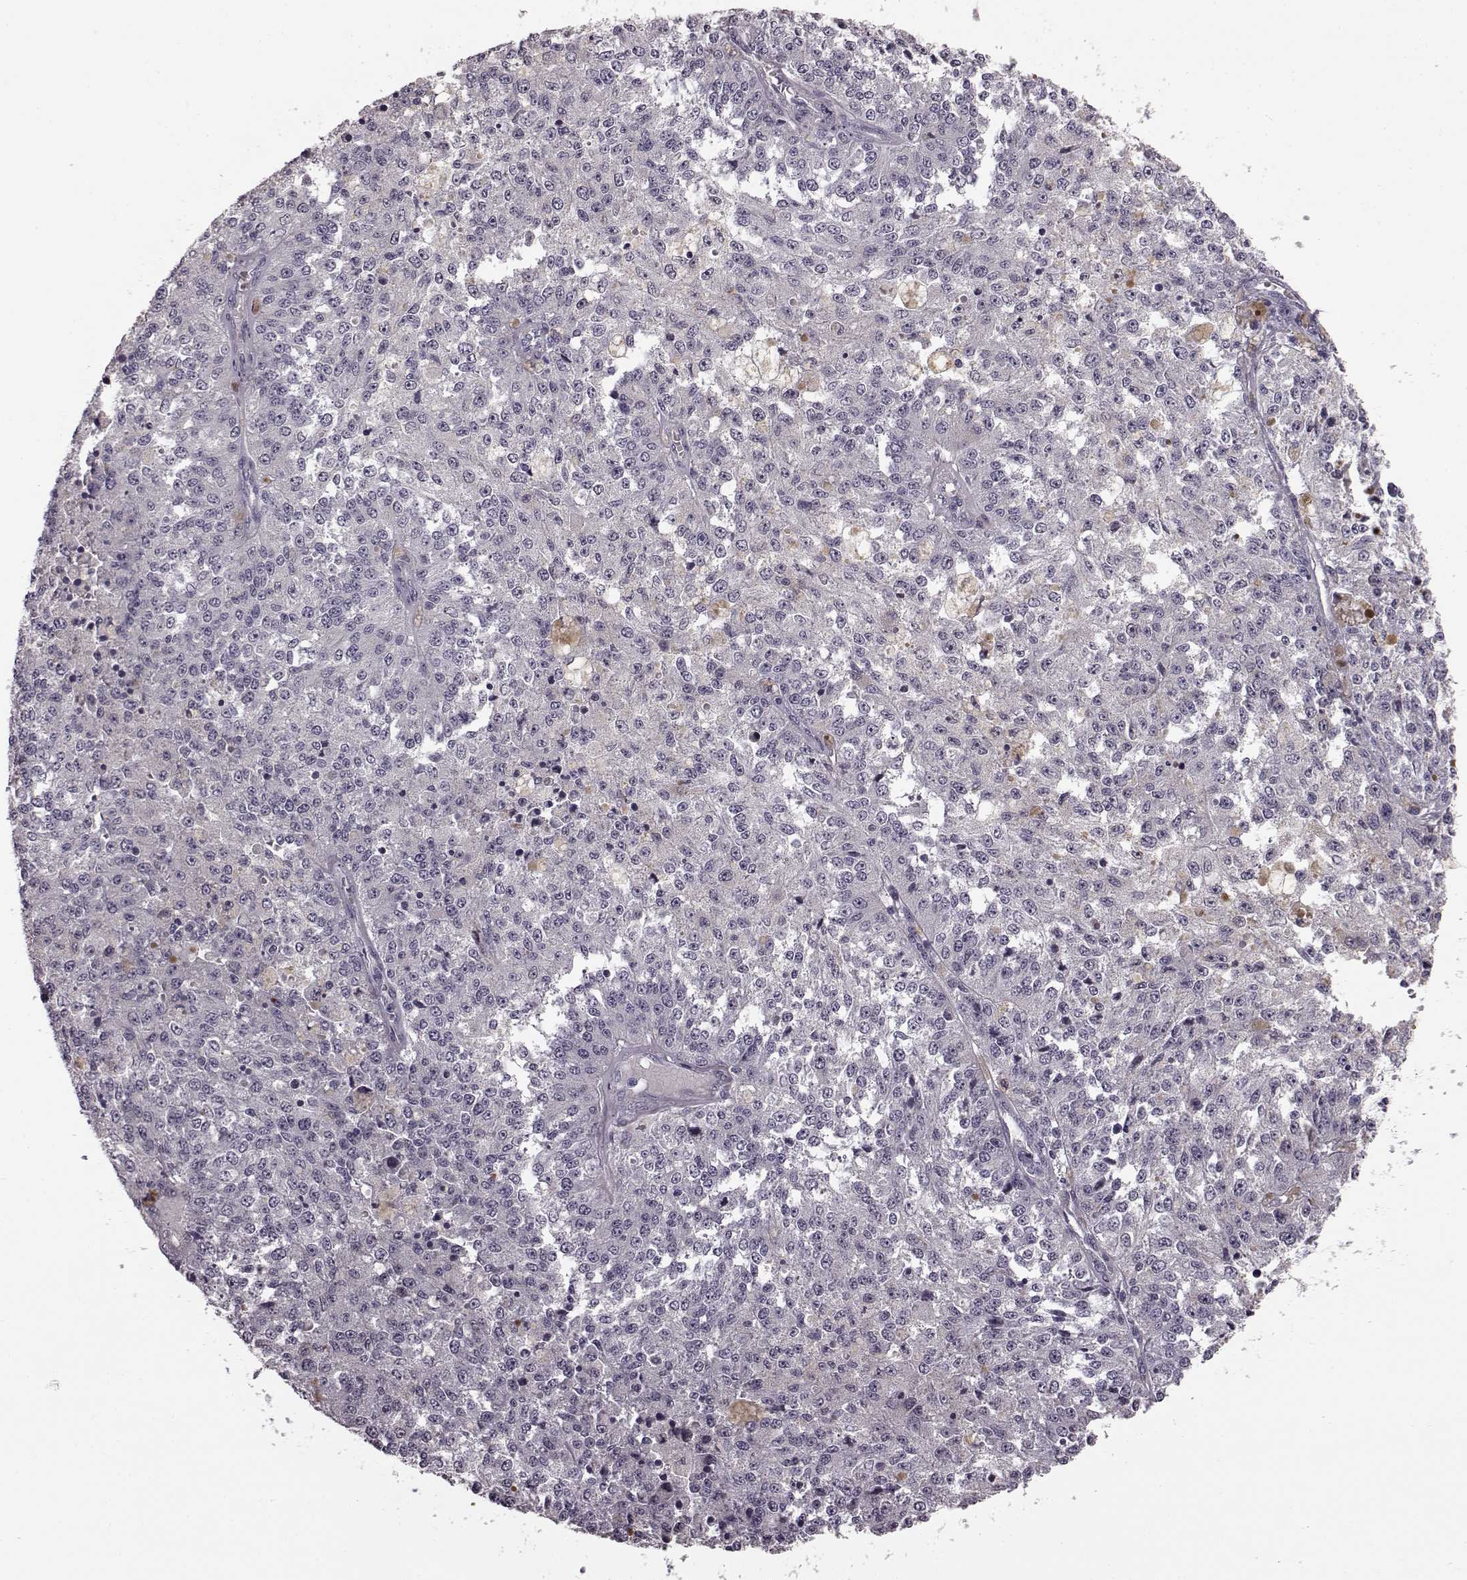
{"staining": {"intensity": "negative", "quantity": "none", "location": "none"}, "tissue": "melanoma", "cell_type": "Tumor cells", "image_type": "cancer", "snomed": [{"axis": "morphology", "description": "Malignant melanoma, Metastatic site"}, {"axis": "topography", "description": "Lymph node"}], "caption": "DAB (3,3'-diaminobenzidine) immunohistochemical staining of human malignant melanoma (metastatic site) shows no significant expression in tumor cells. (Stains: DAB (3,3'-diaminobenzidine) immunohistochemistry with hematoxylin counter stain, Microscopy: brightfield microscopy at high magnification).", "gene": "SLCO3A1", "patient": {"sex": "female", "age": 64}}